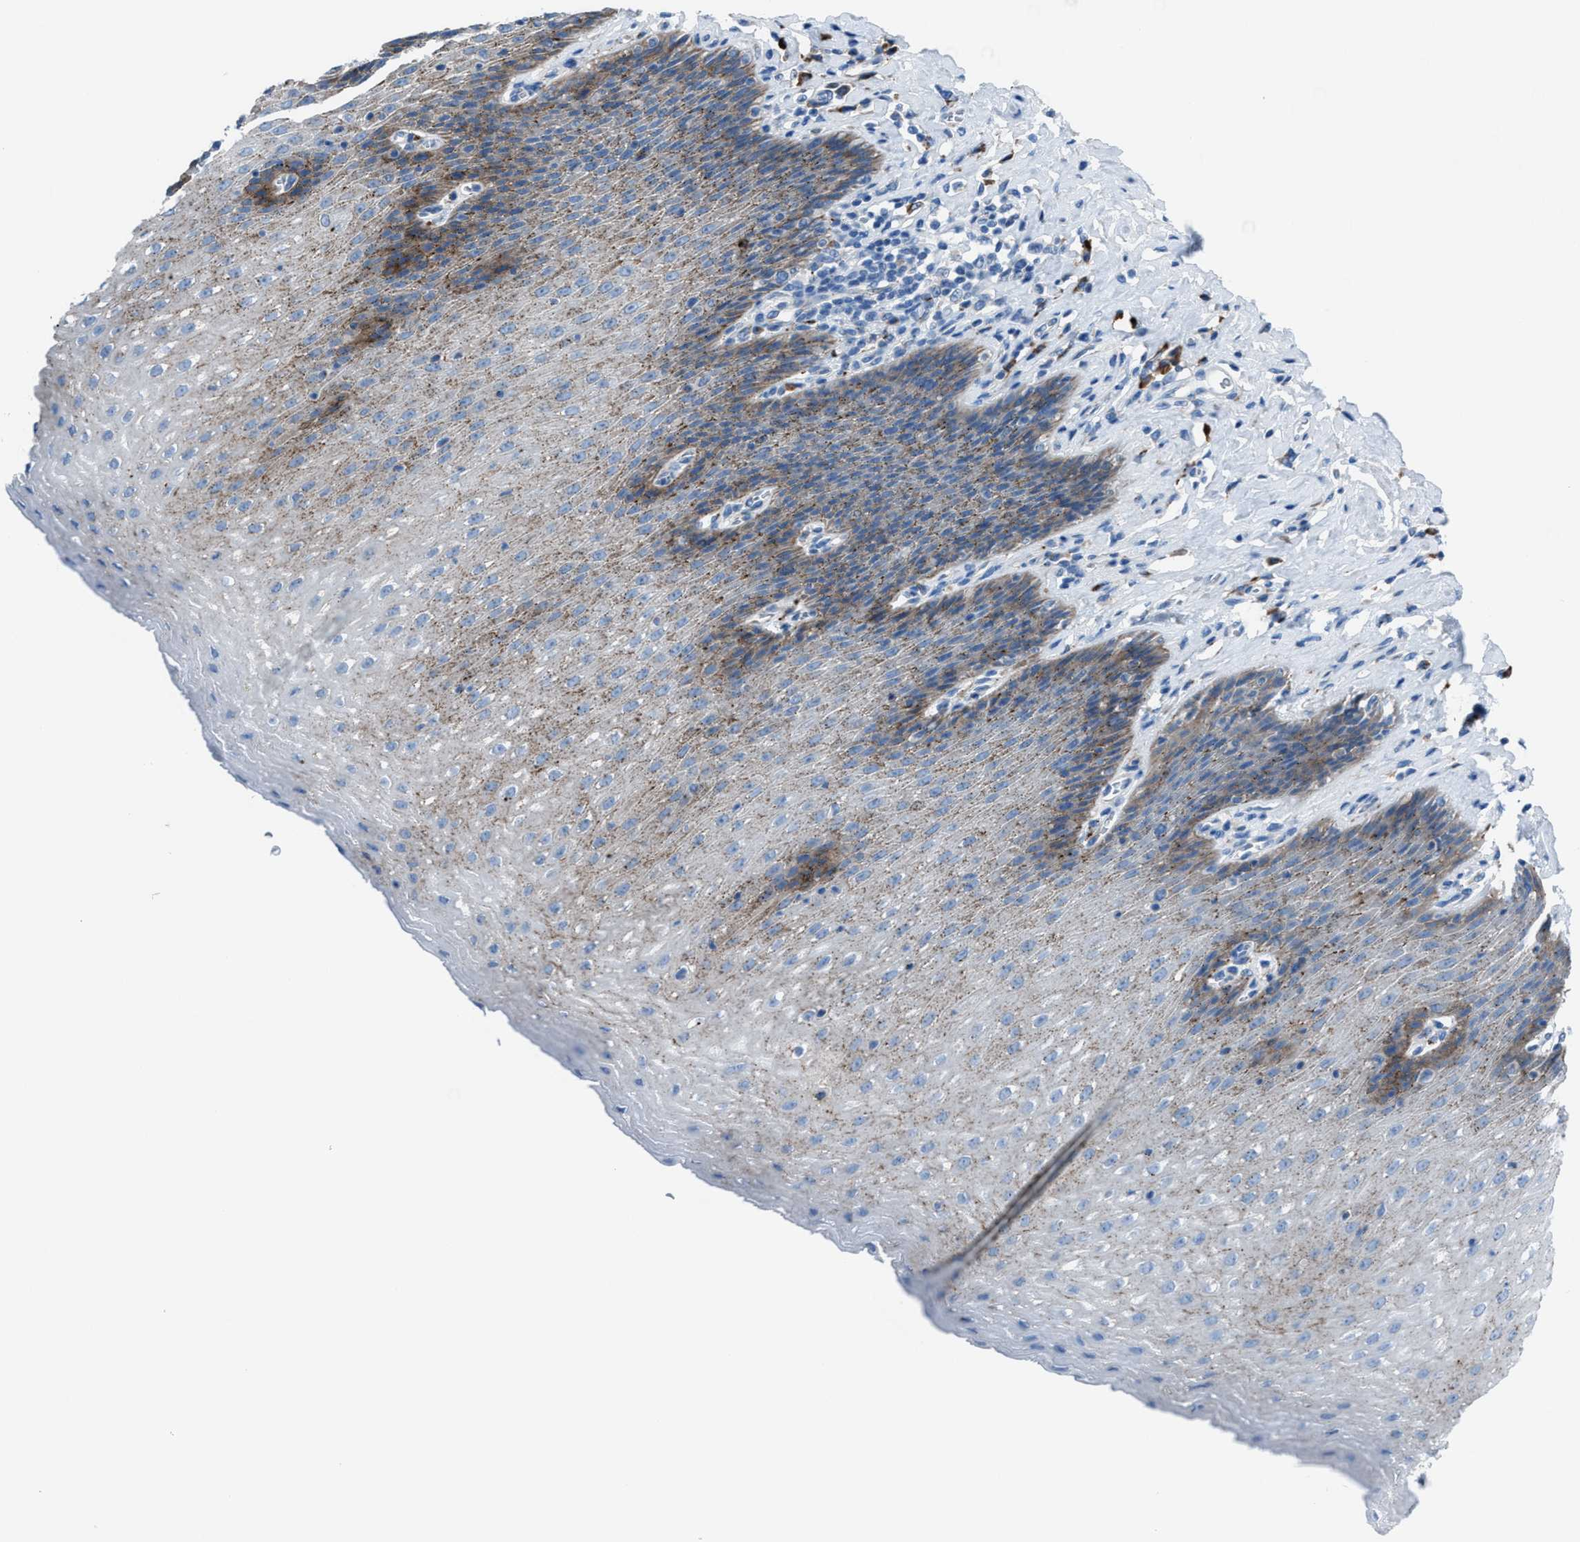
{"staining": {"intensity": "moderate", "quantity": "<25%", "location": "cytoplasmic/membranous"}, "tissue": "esophagus", "cell_type": "Squamous epithelial cells", "image_type": "normal", "snomed": [{"axis": "morphology", "description": "Normal tissue, NOS"}, {"axis": "topography", "description": "Esophagus"}], "caption": "This image shows benign esophagus stained with immunohistochemistry (IHC) to label a protein in brown. The cytoplasmic/membranous of squamous epithelial cells show moderate positivity for the protein. Nuclei are counter-stained blue.", "gene": "CD1B", "patient": {"sex": "female", "age": 61}}